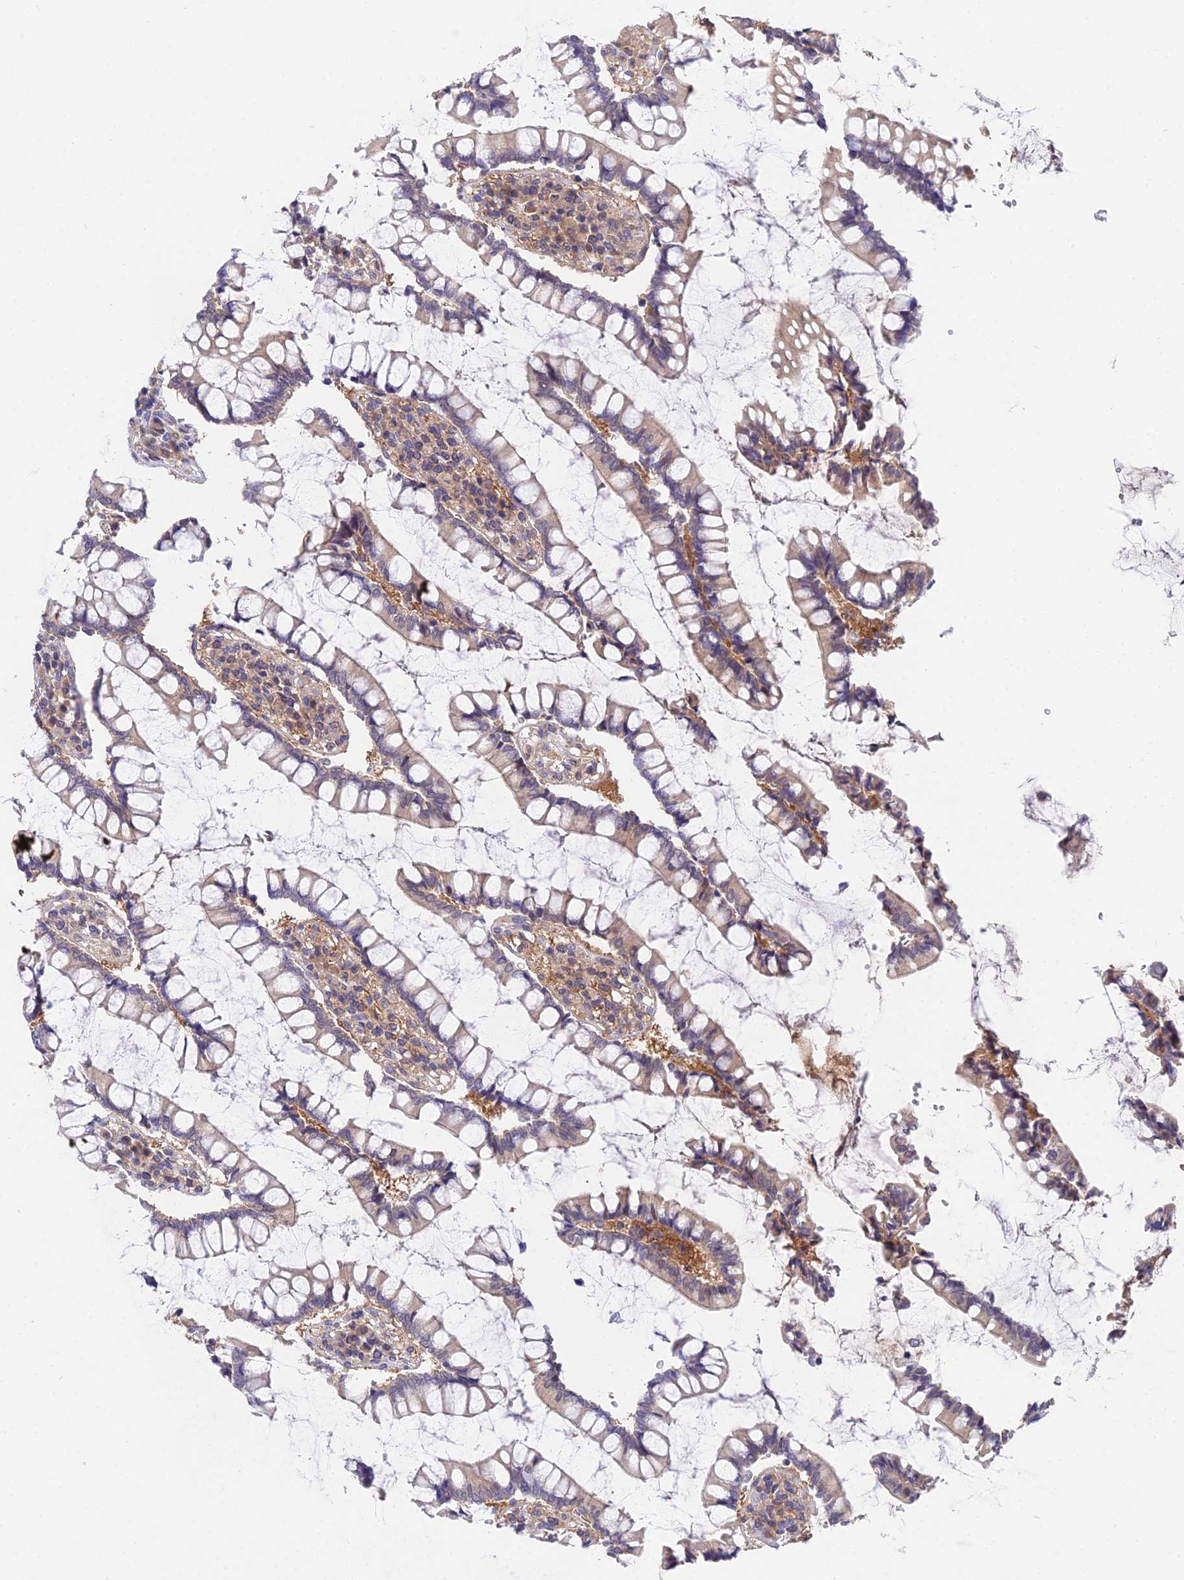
{"staining": {"intensity": "moderate", "quantity": ">75%", "location": "cytoplasmic/membranous"}, "tissue": "colon", "cell_type": "Endothelial cells", "image_type": "normal", "snomed": [{"axis": "morphology", "description": "Normal tissue, NOS"}, {"axis": "topography", "description": "Colon"}], "caption": "Moderate cytoplasmic/membranous expression is seen in about >75% of endothelial cells in unremarkable colon.", "gene": "PPP2R2A", "patient": {"sex": "female", "age": 79}}